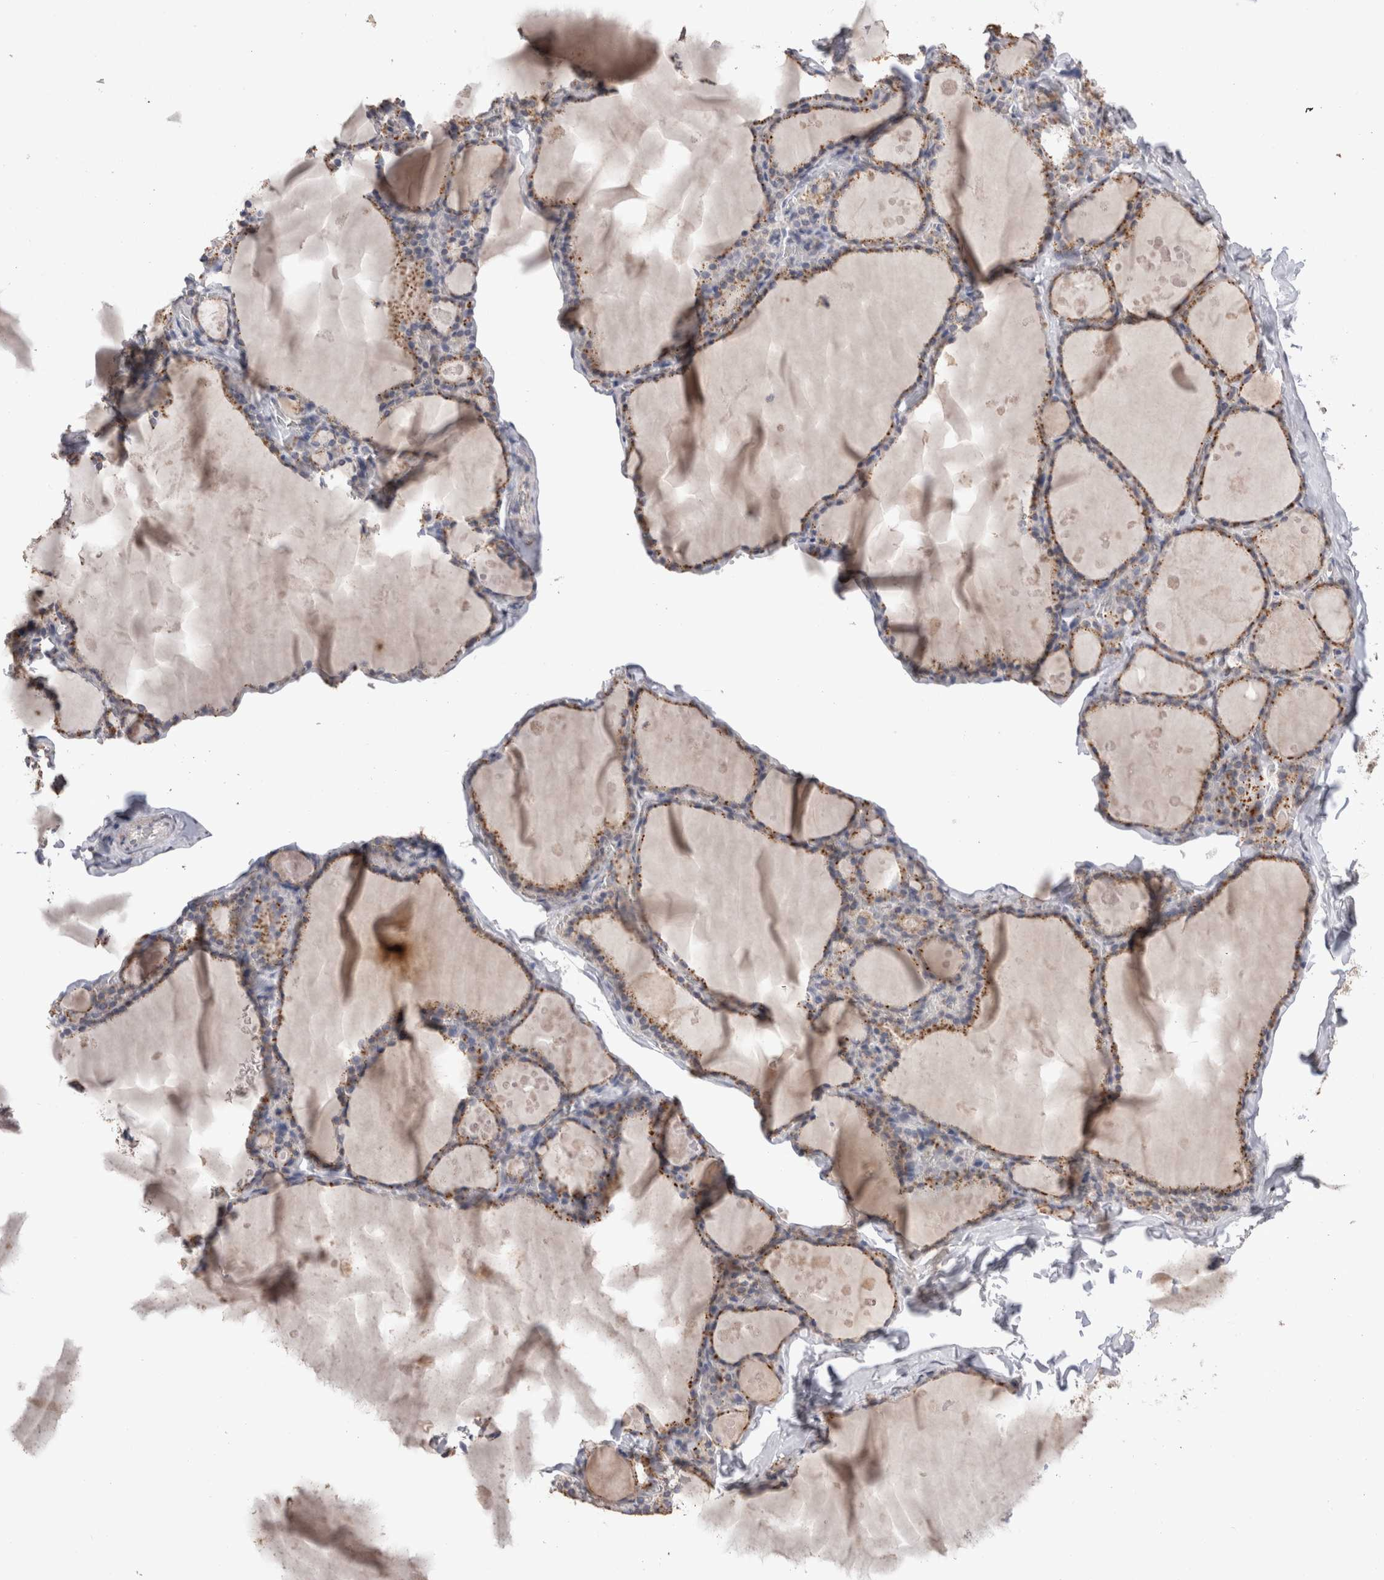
{"staining": {"intensity": "moderate", "quantity": ">75%", "location": "cytoplasmic/membranous"}, "tissue": "thyroid gland", "cell_type": "Glandular cells", "image_type": "normal", "snomed": [{"axis": "morphology", "description": "Normal tissue, NOS"}, {"axis": "topography", "description": "Thyroid gland"}], "caption": "Immunohistochemistry (IHC) (DAB) staining of normal human thyroid gland demonstrates moderate cytoplasmic/membranous protein positivity in approximately >75% of glandular cells.", "gene": "CDH6", "patient": {"sex": "male", "age": 56}}